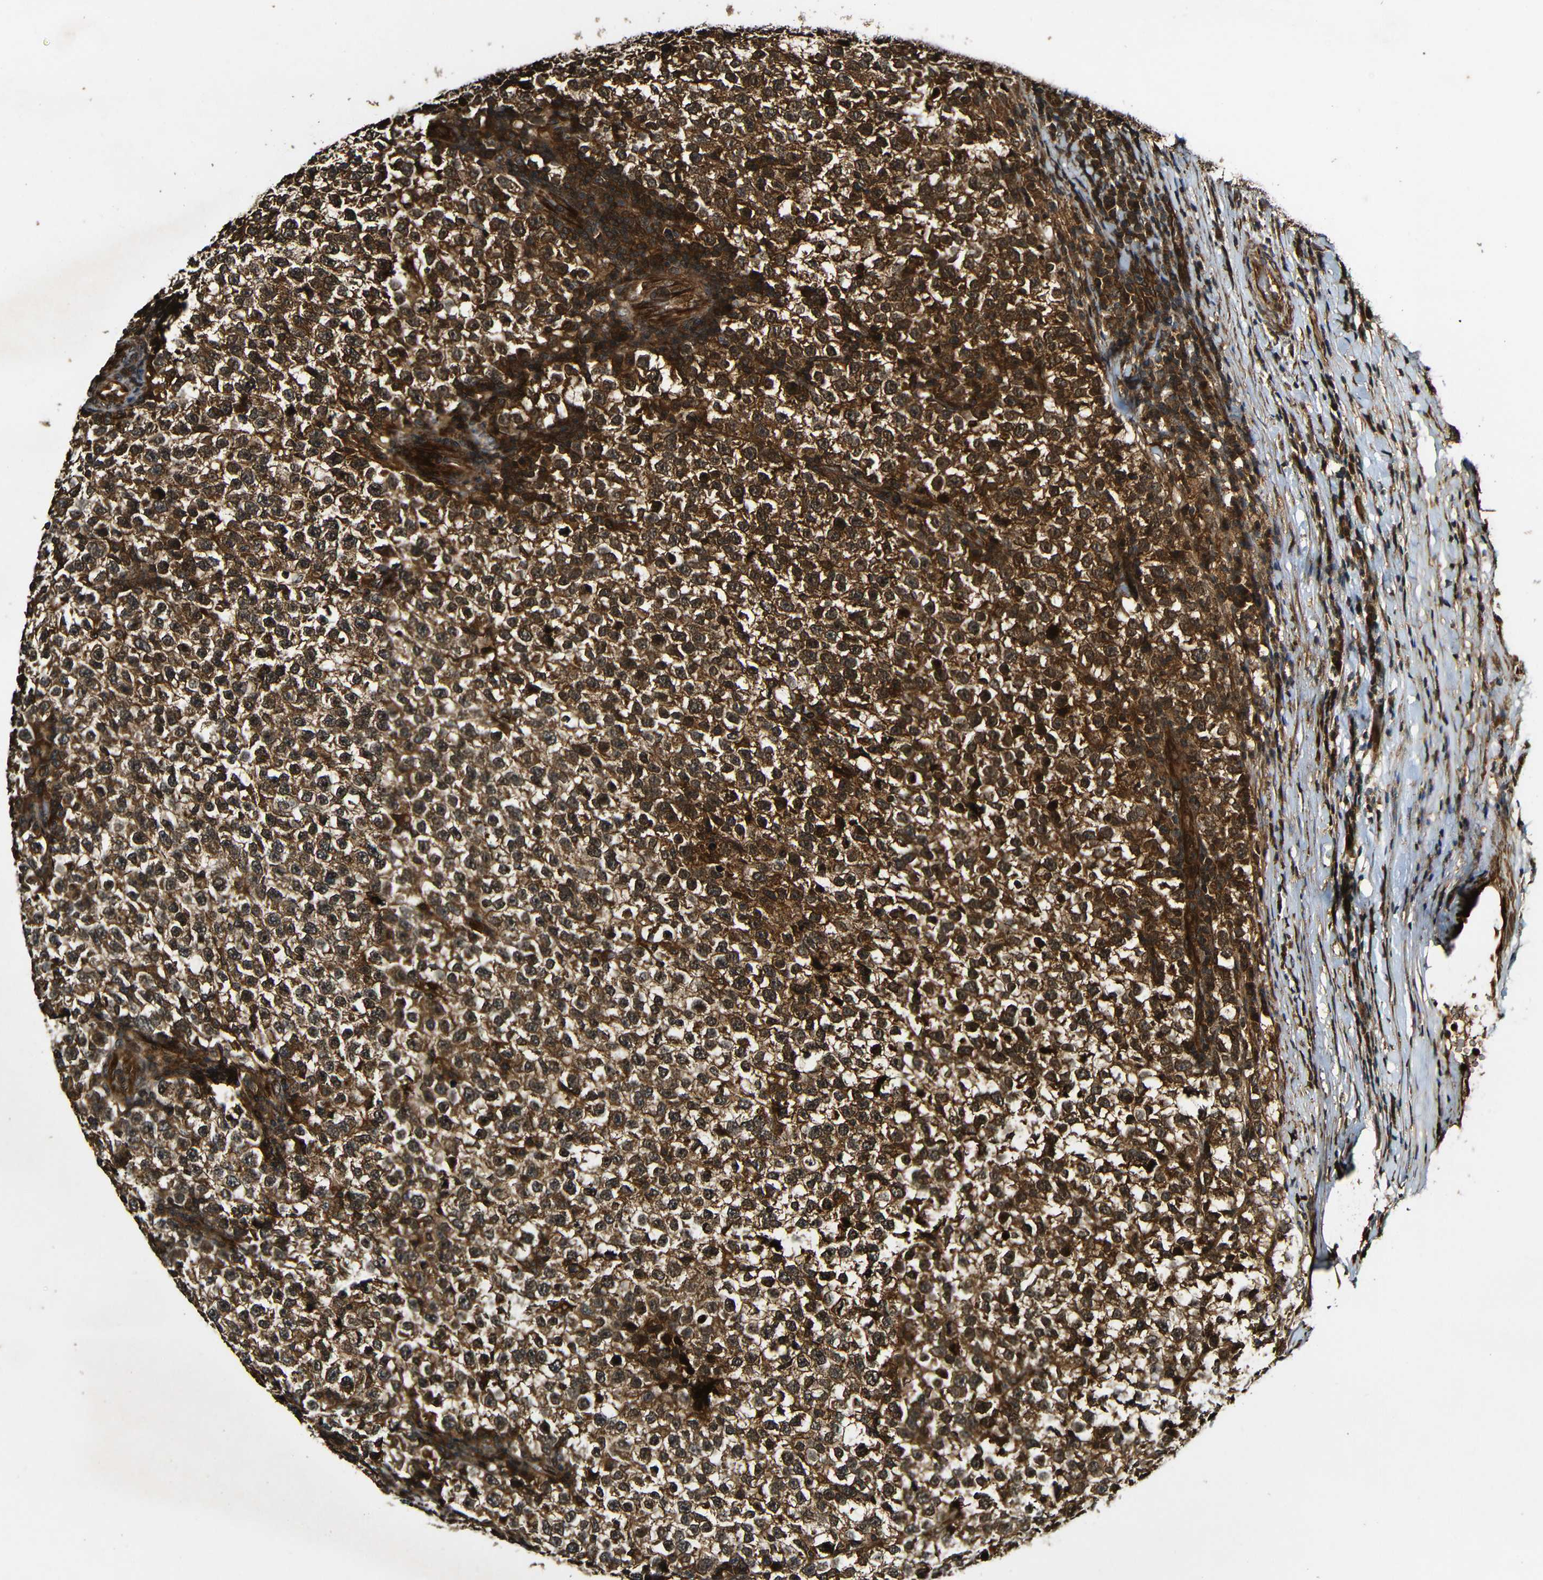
{"staining": {"intensity": "strong", "quantity": ">75%", "location": "cytoplasmic/membranous"}, "tissue": "testis cancer", "cell_type": "Tumor cells", "image_type": "cancer", "snomed": [{"axis": "morphology", "description": "Normal tissue, NOS"}, {"axis": "morphology", "description": "Seminoma, NOS"}, {"axis": "topography", "description": "Testis"}], "caption": "The image reveals immunohistochemical staining of testis seminoma. There is strong cytoplasmic/membranous positivity is seen in about >75% of tumor cells.", "gene": "CASP8", "patient": {"sex": "male", "age": 43}}